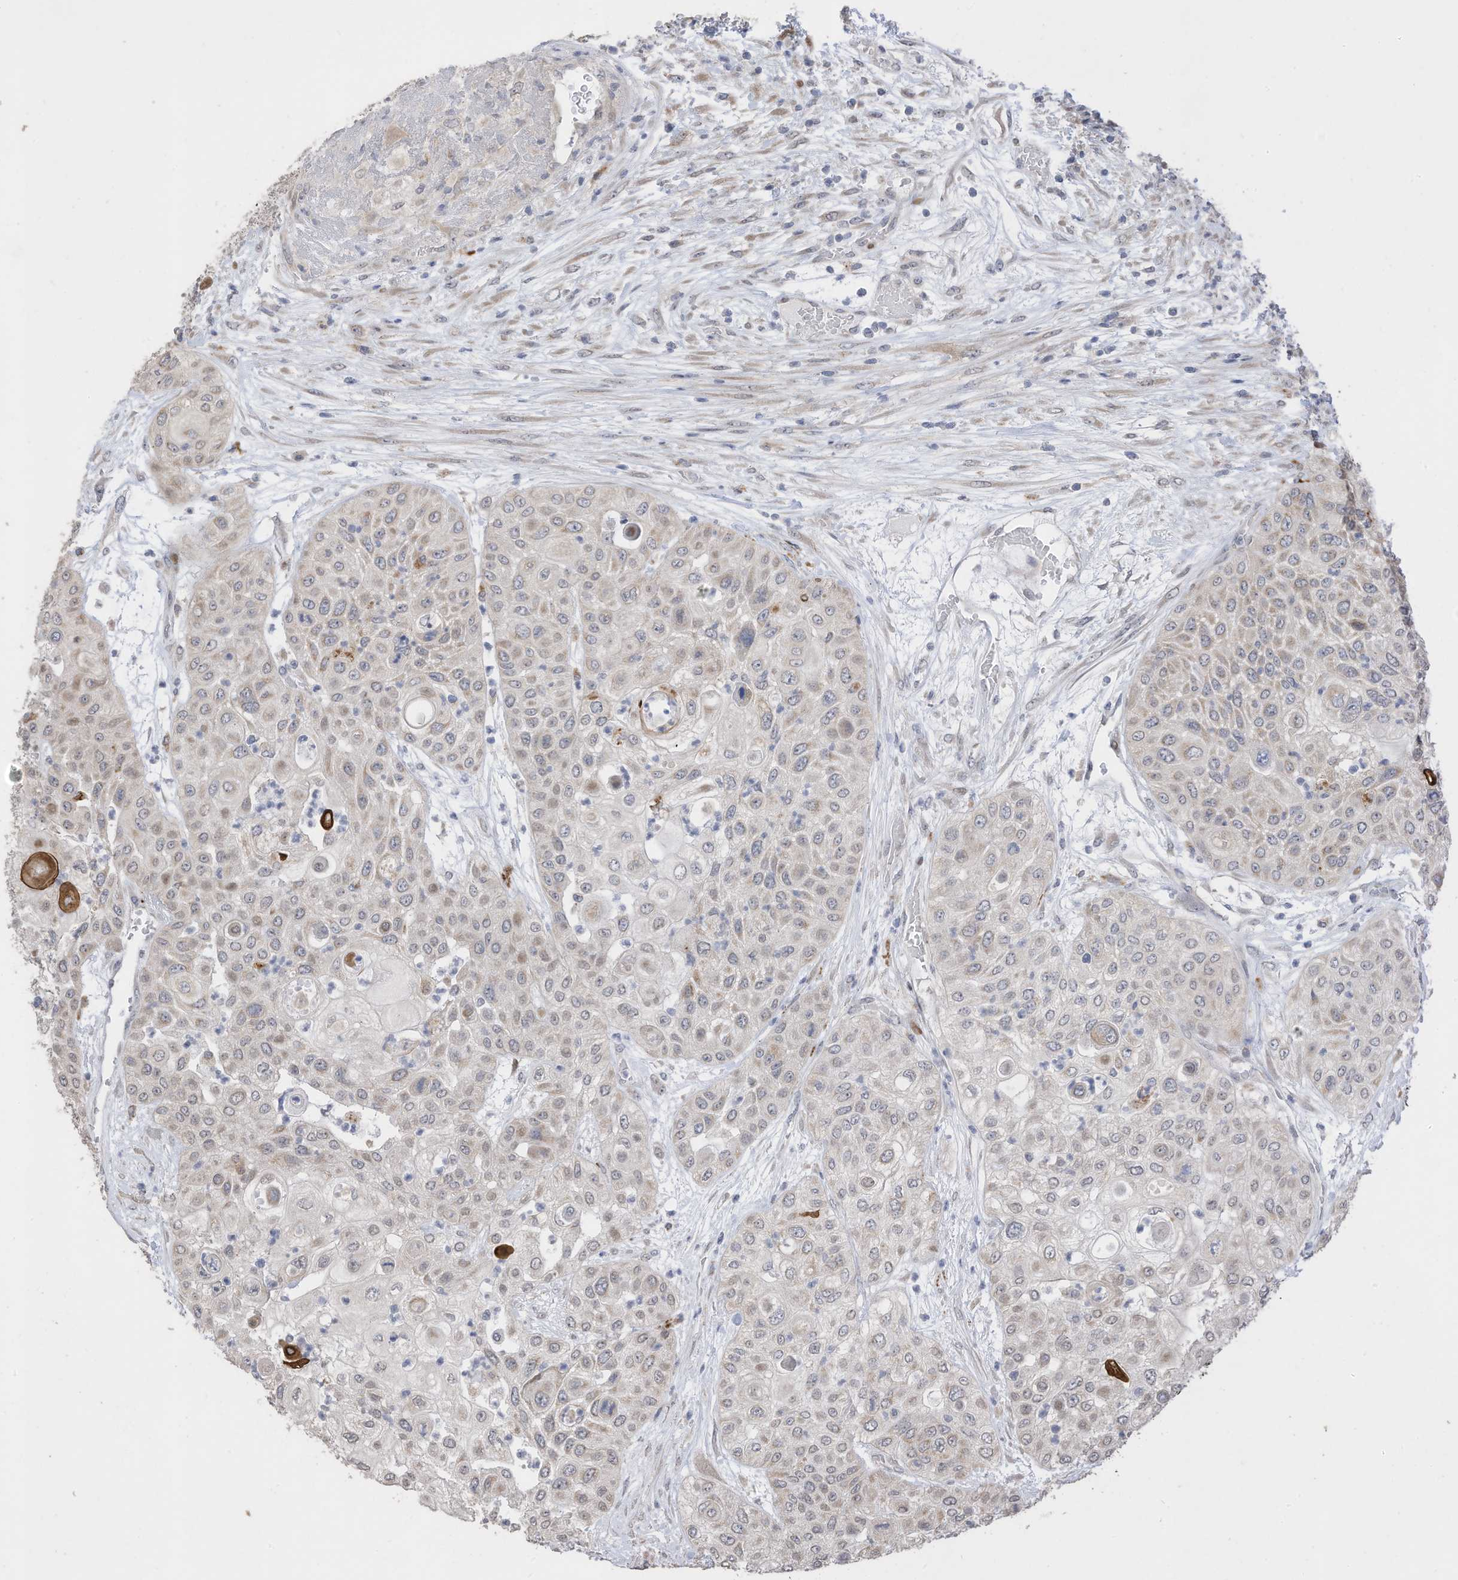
{"staining": {"intensity": "negative", "quantity": "none", "location": "none"}, "tissue": "urothelial cancer", "cell_type": "Tumor cells", "image_type": "cancer", "snomed": [{"axis": "morphology", "description": "Urothelial carcinoma, High grade"}, {"axis": "topography", "description": "Urinary bladder"}], "caption": "This micrograph is of urothelial cancer stained with immunohistochemistry to label a protein in brown with the nuclei are counter-stained blue. There is no expression in tumor cells. The staining is performed using DAB (3,3'-diaminobenzidine) brown chromogen with nuclei counter-stained in using hematoxylin.", "gene": "RABL3", "patient": {"sex": "female", "age": 79}}